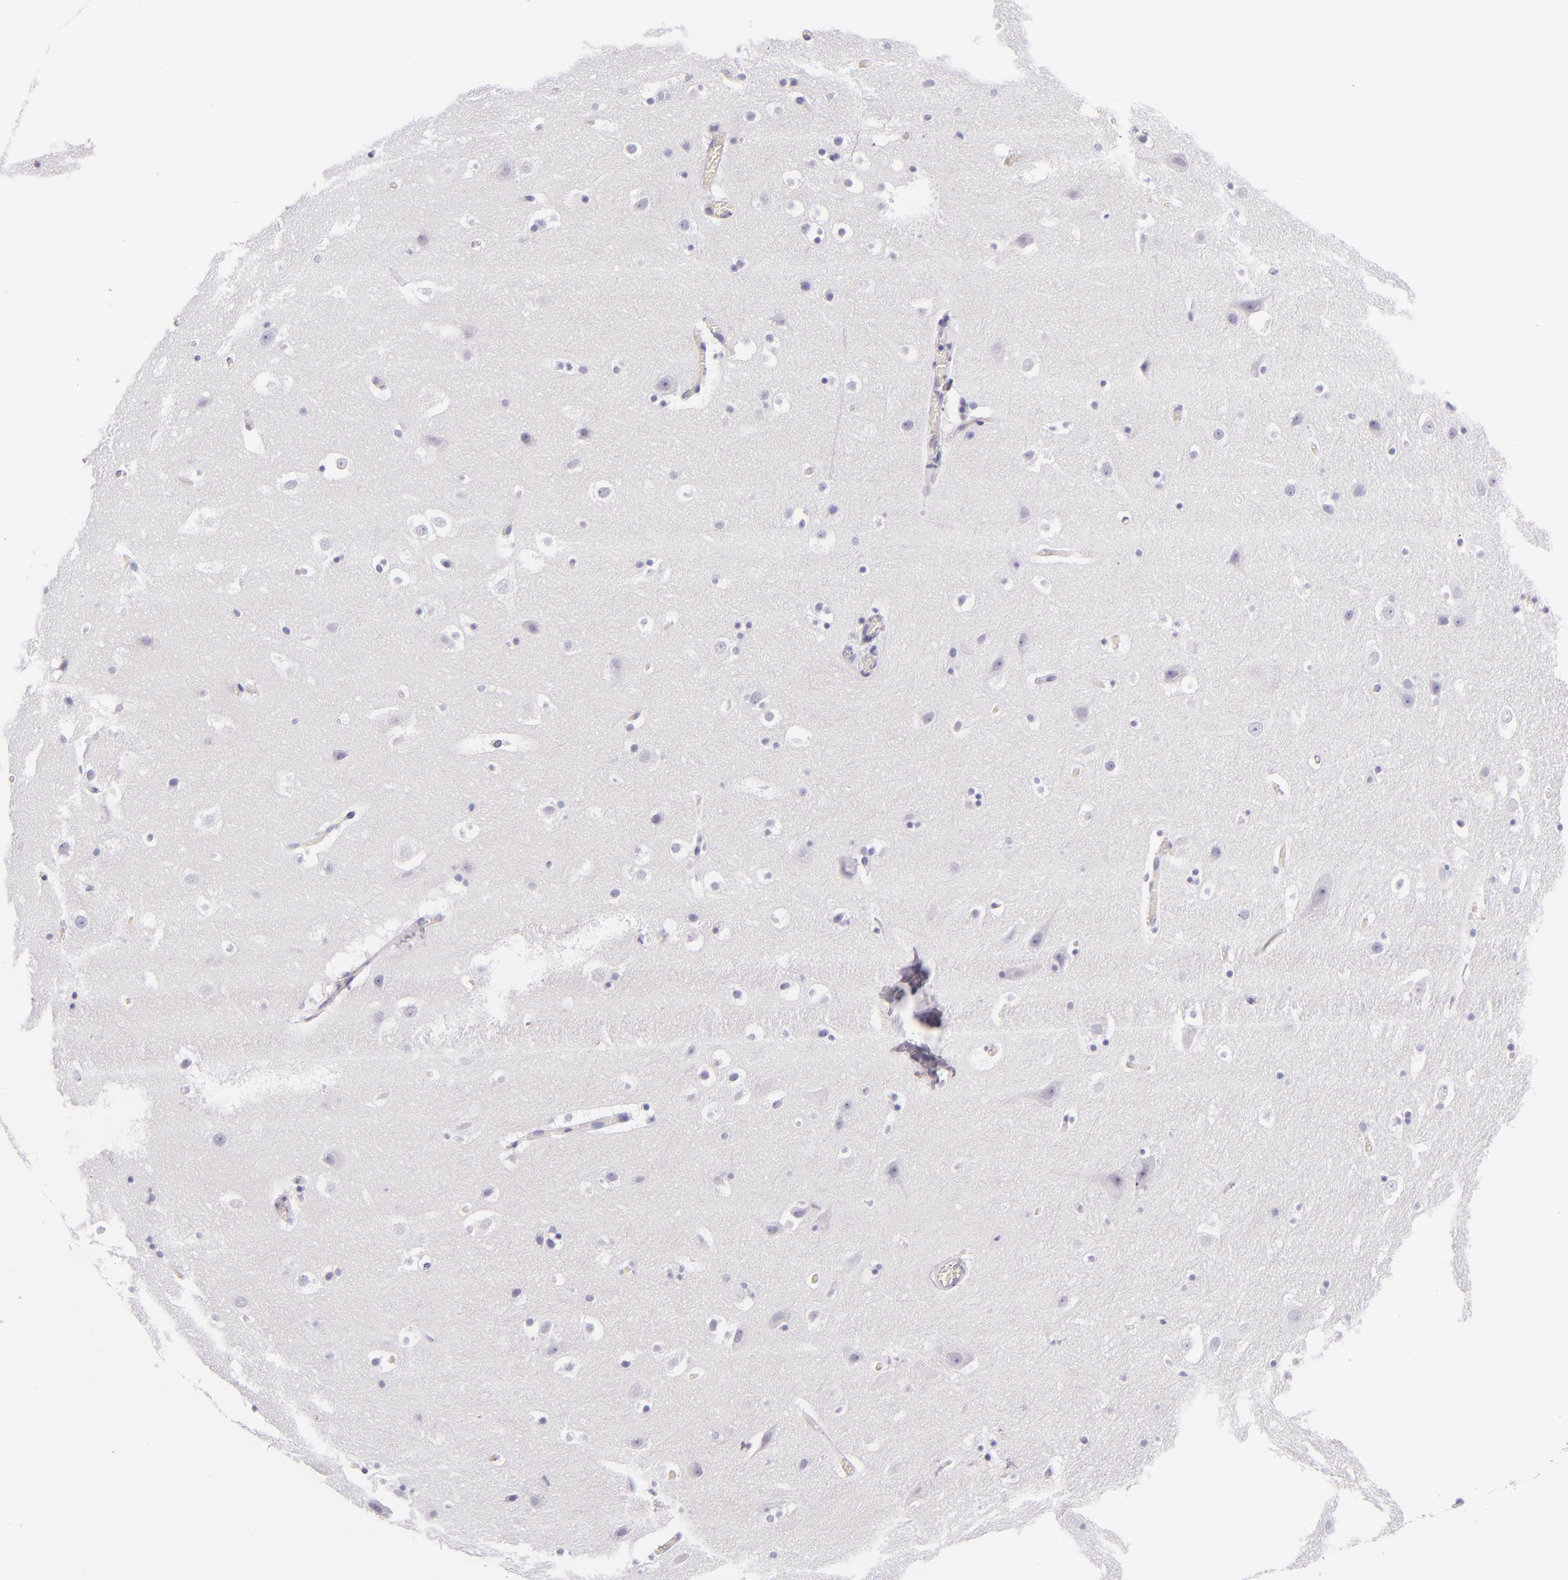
{"staining": {"intensity": "negative", "quantity": "none", "location": "none"}, "tissue": "hippocampus", "cell_type": "Glial cells", "image_type": "normal", "snomed": [{"axis": "morphology", "description": "Normal tissue, NOS"}, {"axis": "topography", "description": "Hippocampus"}], "caption": "This histopathology image is of benign hippocampus stained with IHC to label a protein in brown with the nuclei are counter-stained blue. There is no staining in glial cells.", "gene": "CDH3", "patient": {"sex": "male", "age": 45}}